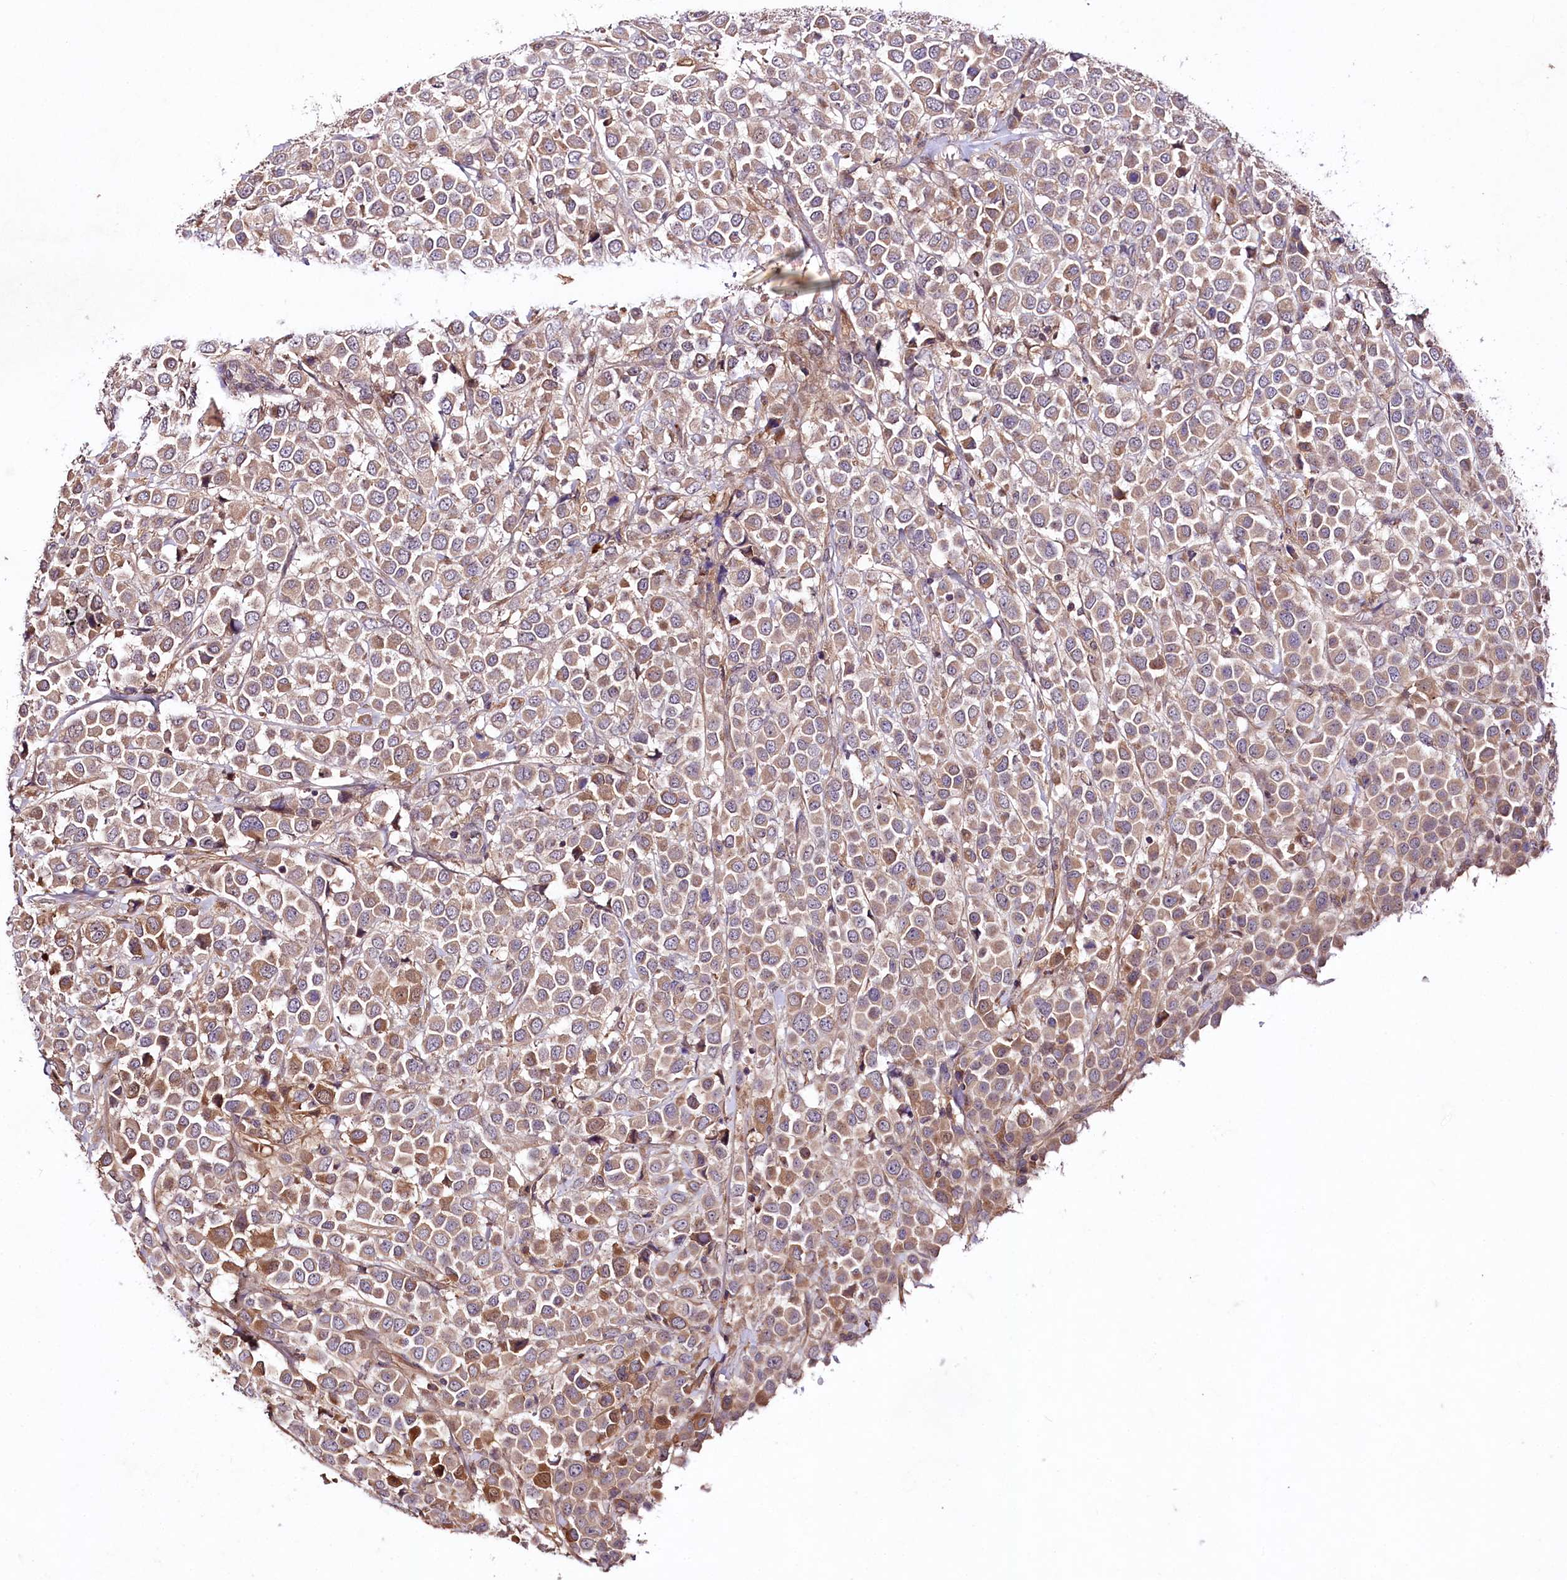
{"staining": {"intensity": "moderate", "quantity": "25%-75%", "location": "cytoplasmic/membranous"}, "tissue": "breast cancer", "cell_type": "Tumor cells", "image_type": "cancer", "snomed": [{"axis": "morphology", "description": "Duct carcinoma"}, {"axis": "topography", "description": "Breast"}], "caption": "This micrograph shows IHC staining of human breast cancer, with medium moderate cytoplasmic/membranous expression in approximately 25%-75% of tumor cells.", "gene": "TNPO3", "patient": {"sex": "female", "age": 61}}